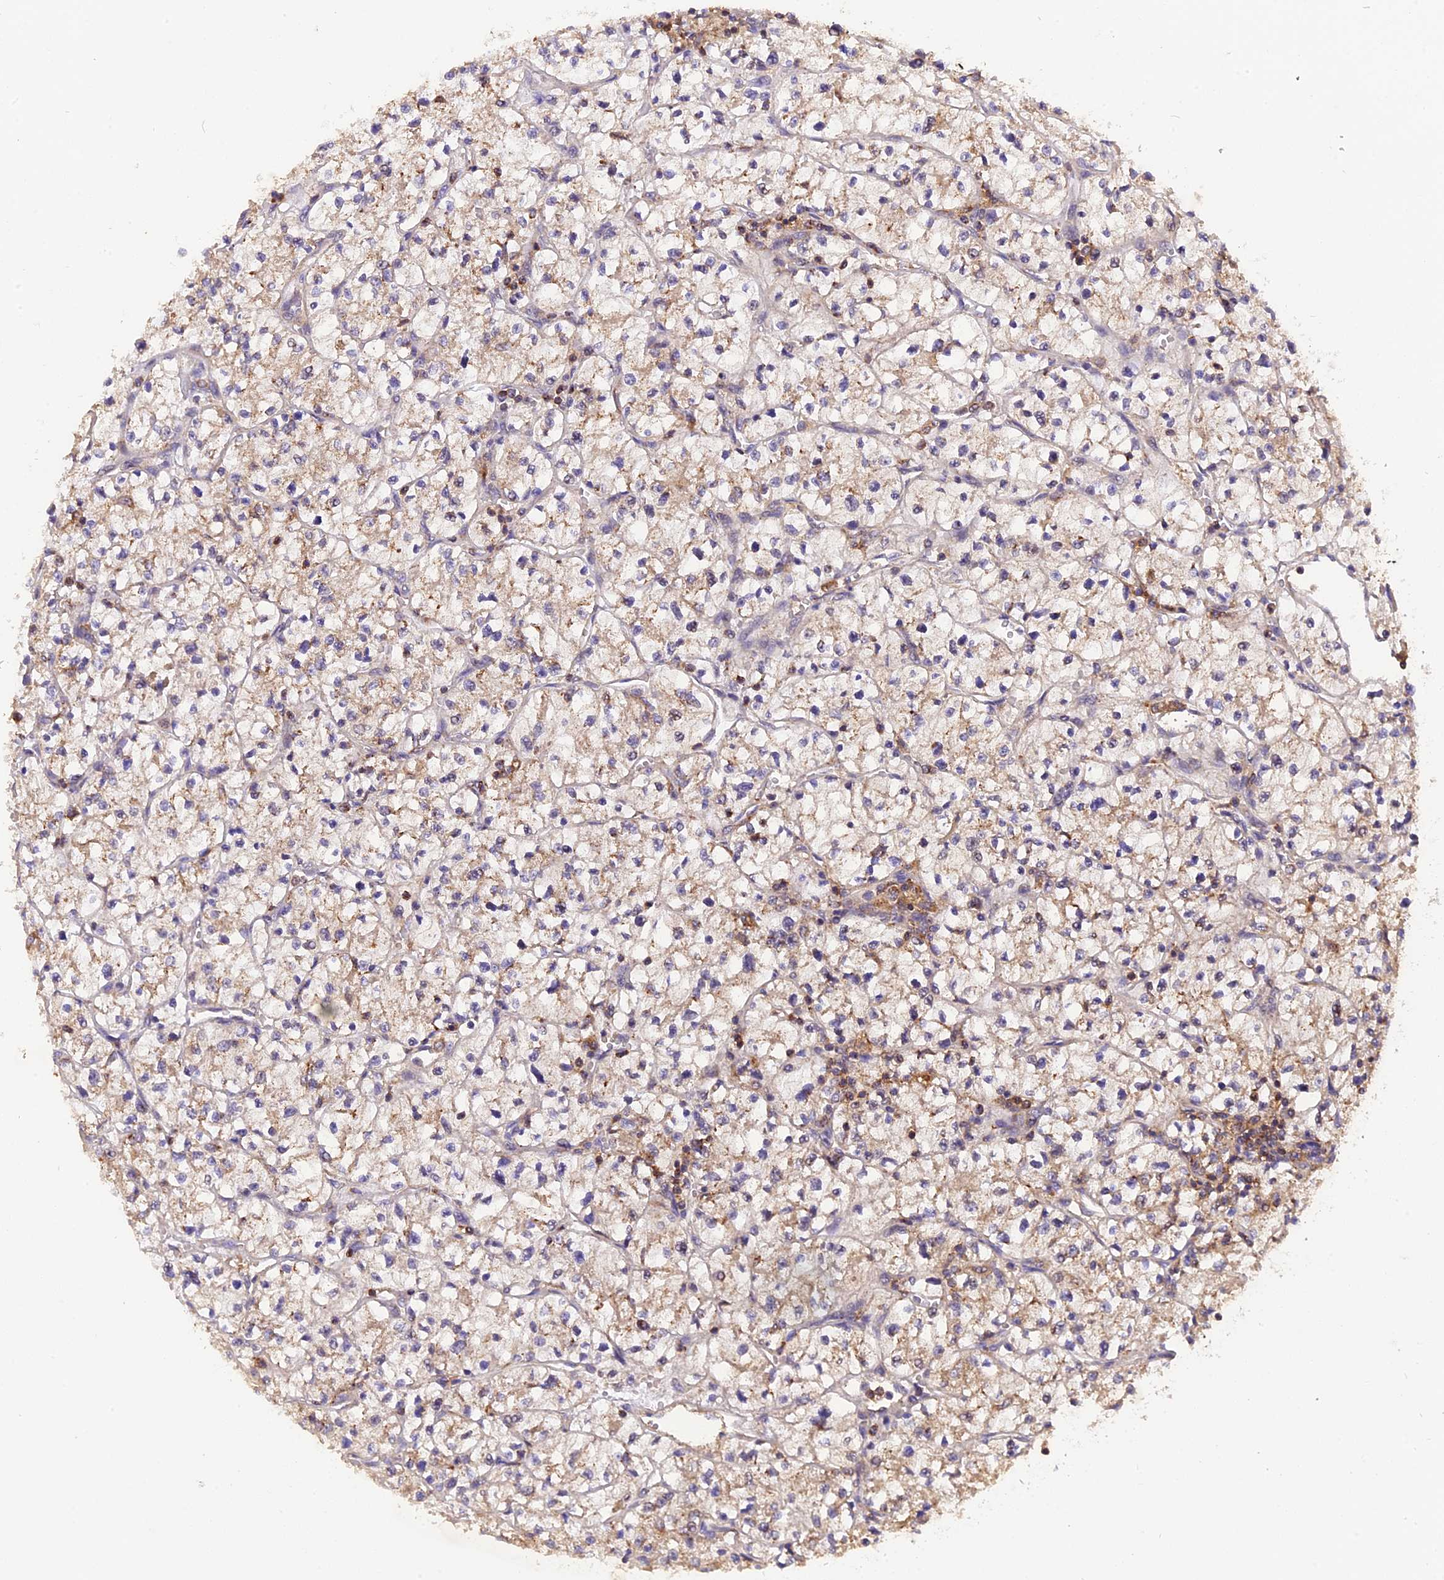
{"staining": {"intensity": "weak", "quantity": "<25%", "location": "cytoplasmic/membranous"}, "tissue": "renal cancer", "cell_type": "Tumor cells", "image_type": "cancer", "snomed": [{"axis": "morphology", "description": "Adenocarcinoma, NOS"}, {"axis": "topography", "description": "Kidney"}], "caption": "This is an immunohistochemistry (IHC) photomicrograph of renal cancer. There is no positivity in tumor cells.", "gene": "PEX3", "patient": {"sex": "female", "age": 64}}